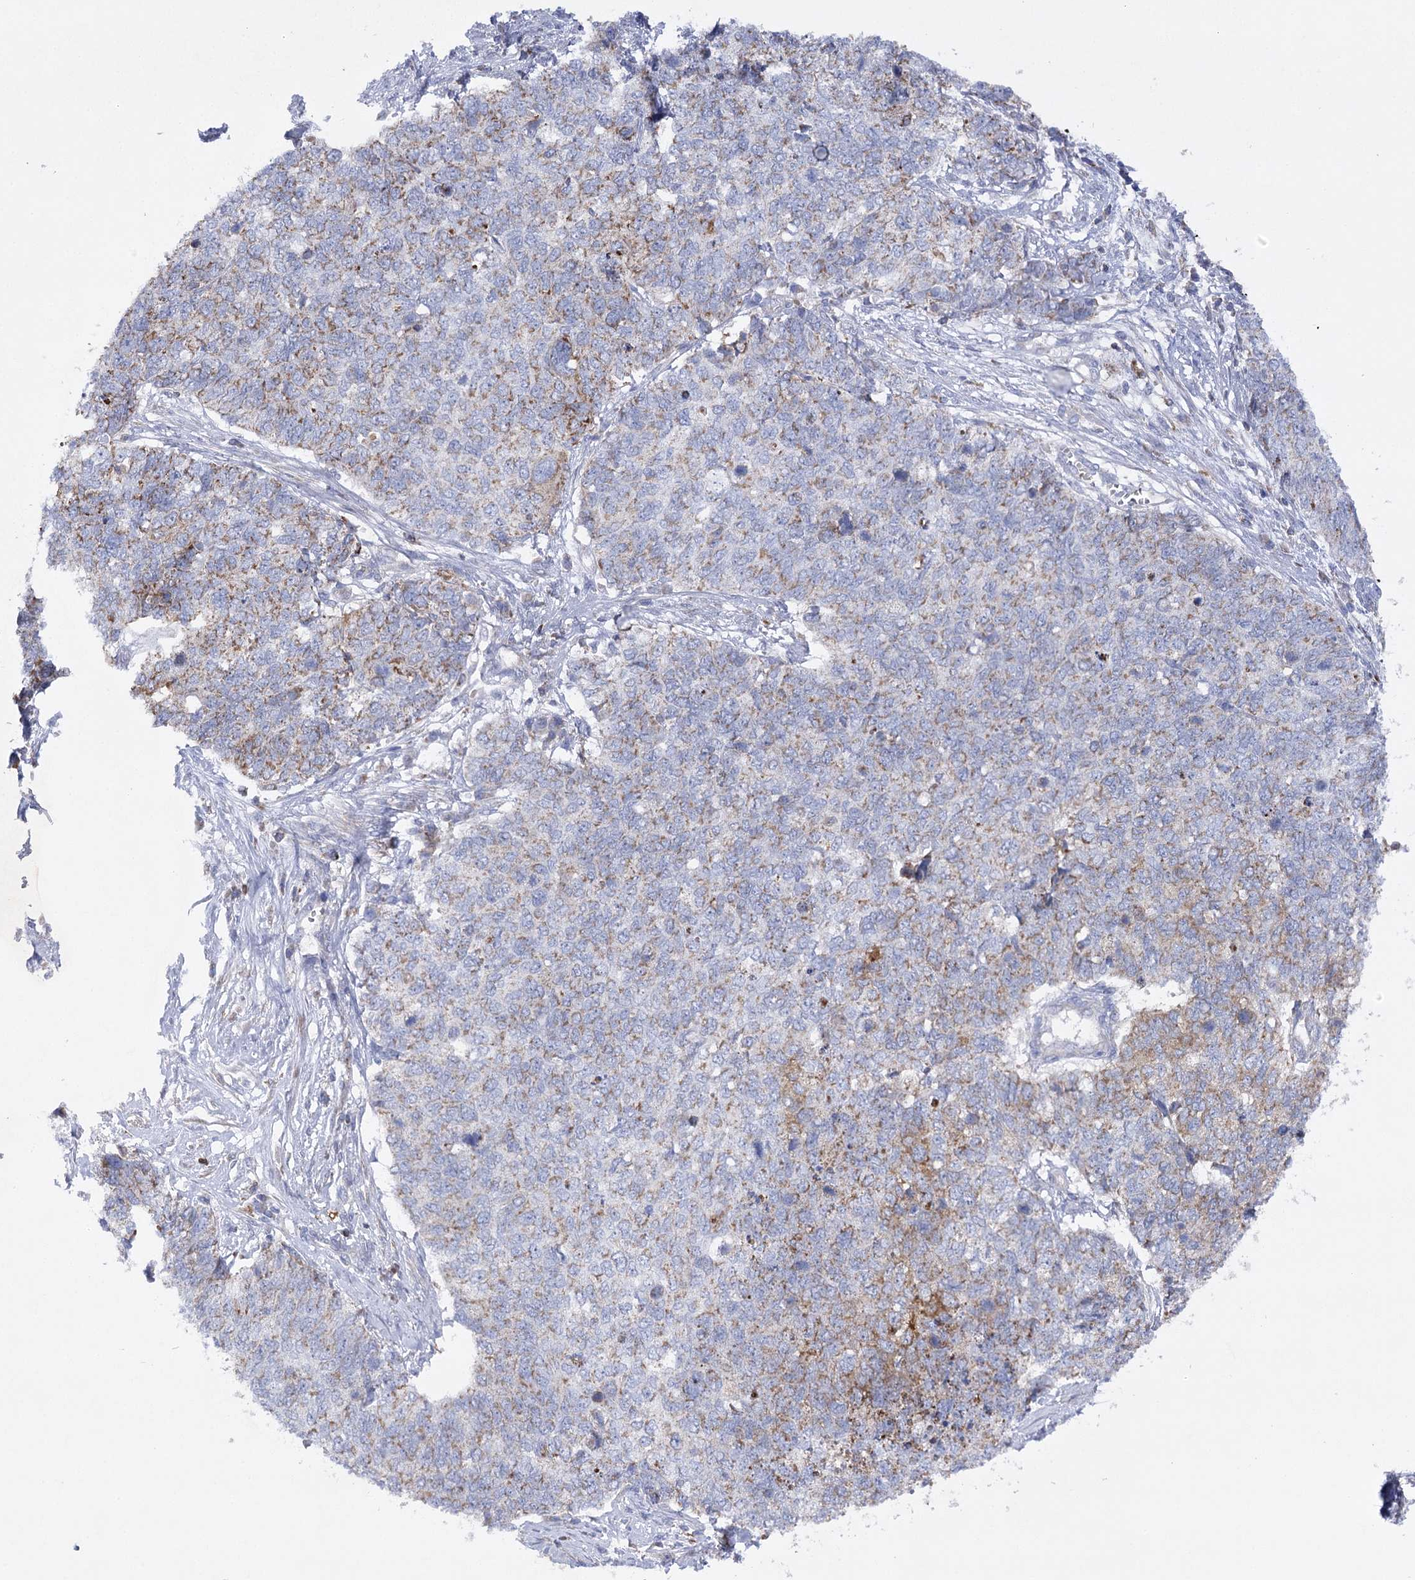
{"staining": {"intensity": "moderate", "quantity": "25%-75%", "location": "cytoplasmic/membranous"}, "tissue": "cervical cancer", "cell_type": "Tumor cells", "image_type": "cancer", "snomed": [{"axis": "morphology", "description": "Squamous cell carcinoma, NOS"}, {"axis": "topography", "description": "Cervix"}], "caption": "Protein analysis of squamous cell carcinoma (cervical) tissue displays moderate cytoplasmic/membranous positivity in about 25%-75% of tumor cells.", "gene": "COX15", "patient": {"sex": "female", "age": 63}}